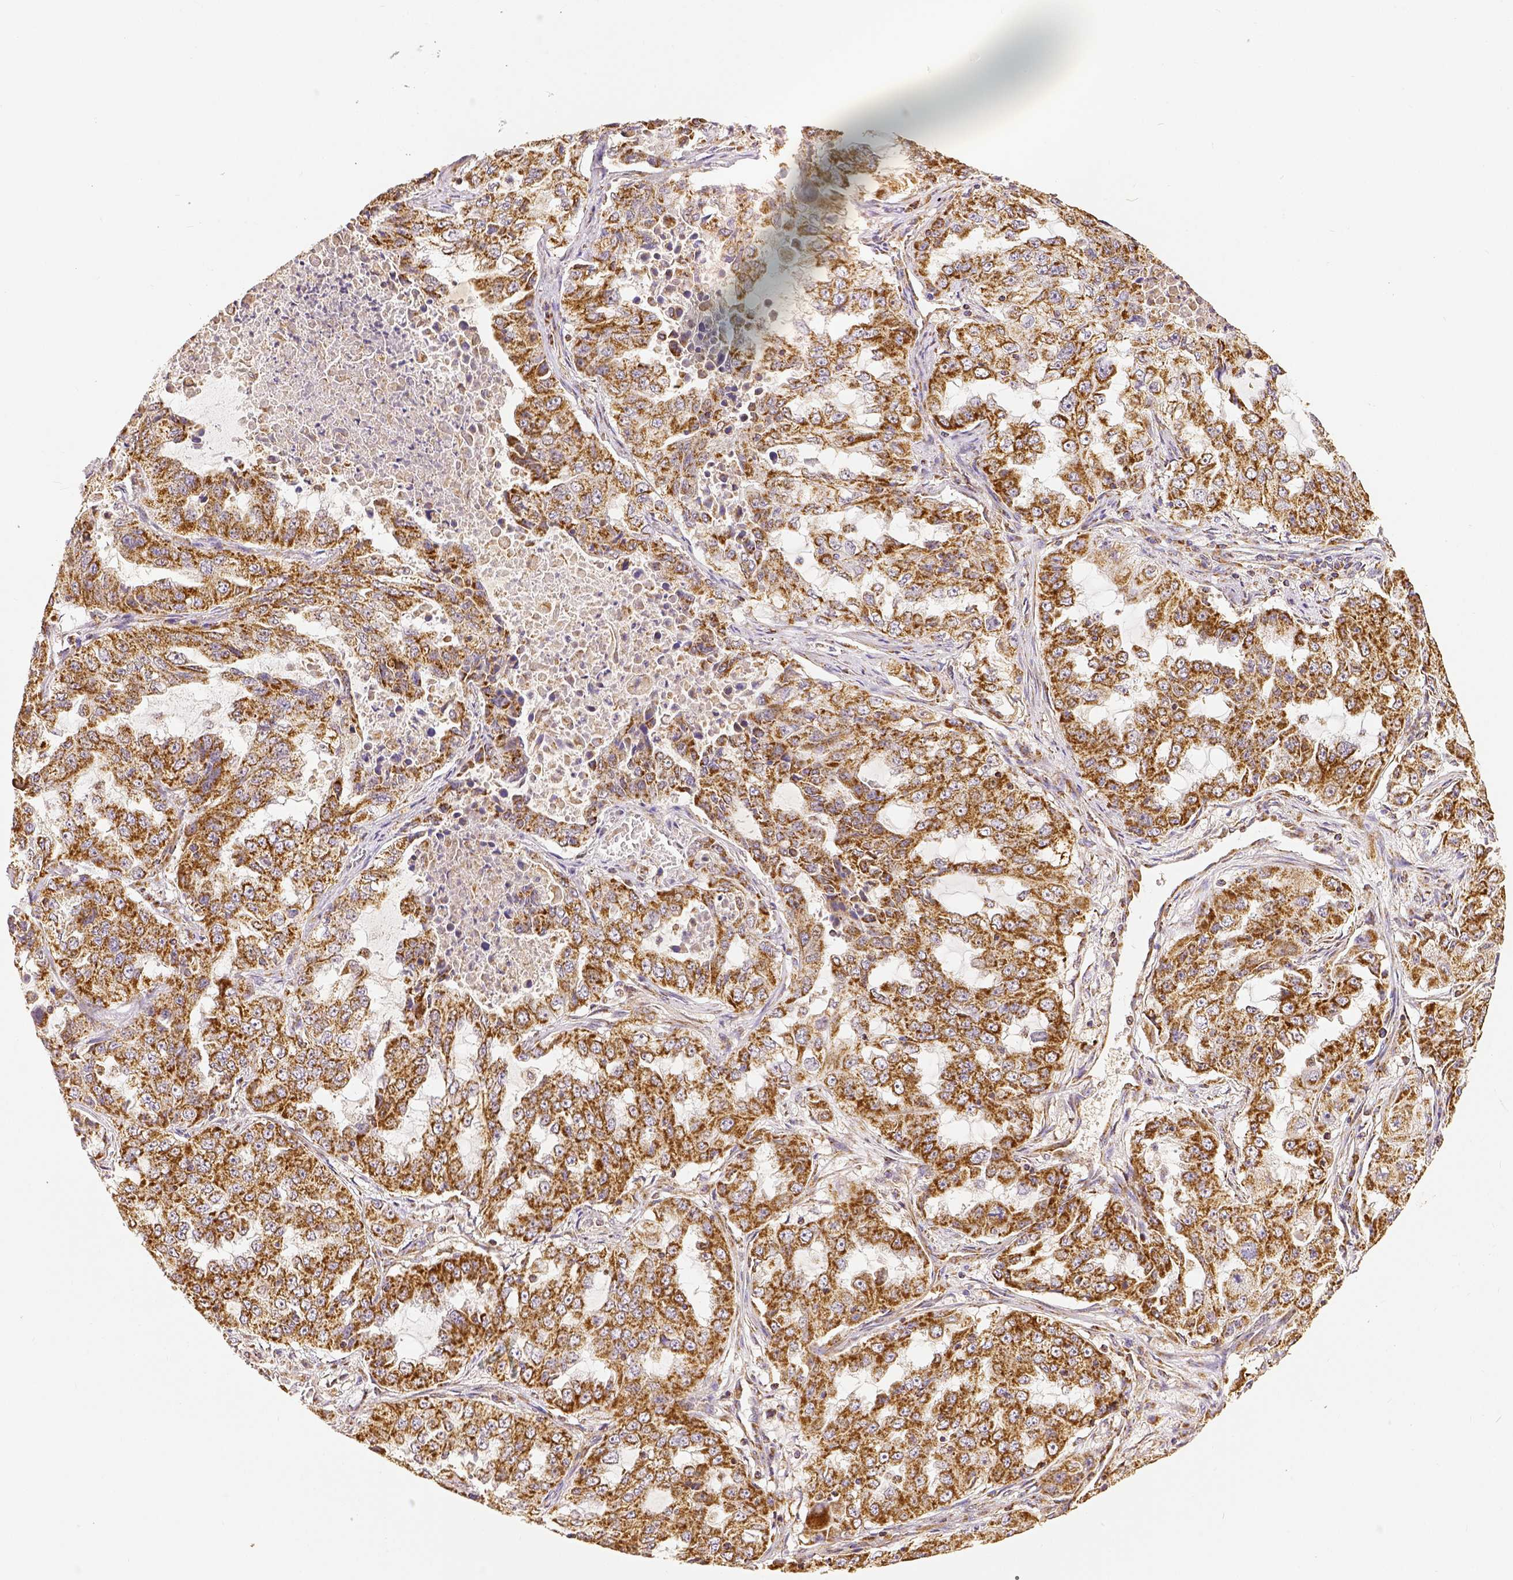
{"staining": {"intensity": "moderate", "quantity": ">75%", "location": "cytoplasmic/membranous"}, "tissue": "lung cancer", "cell_type": "Tumor cells", "image_type": "cancer", "snomed": [{"axis": "morphology", "description": "Adenocarcinoma, NOS"}, {"axis": "topography", "description": "Lung"}], "caption": "This photomicrograph demonstrates immunohistochemistry (IHC) staining of lung cancer (adenocarcinoma), with medium moderate cytoplasmic/membranous expression in approximately >75% of tumor cells.", "gene": "SDHB", "patient": {"sex": "female", "age": 61}}